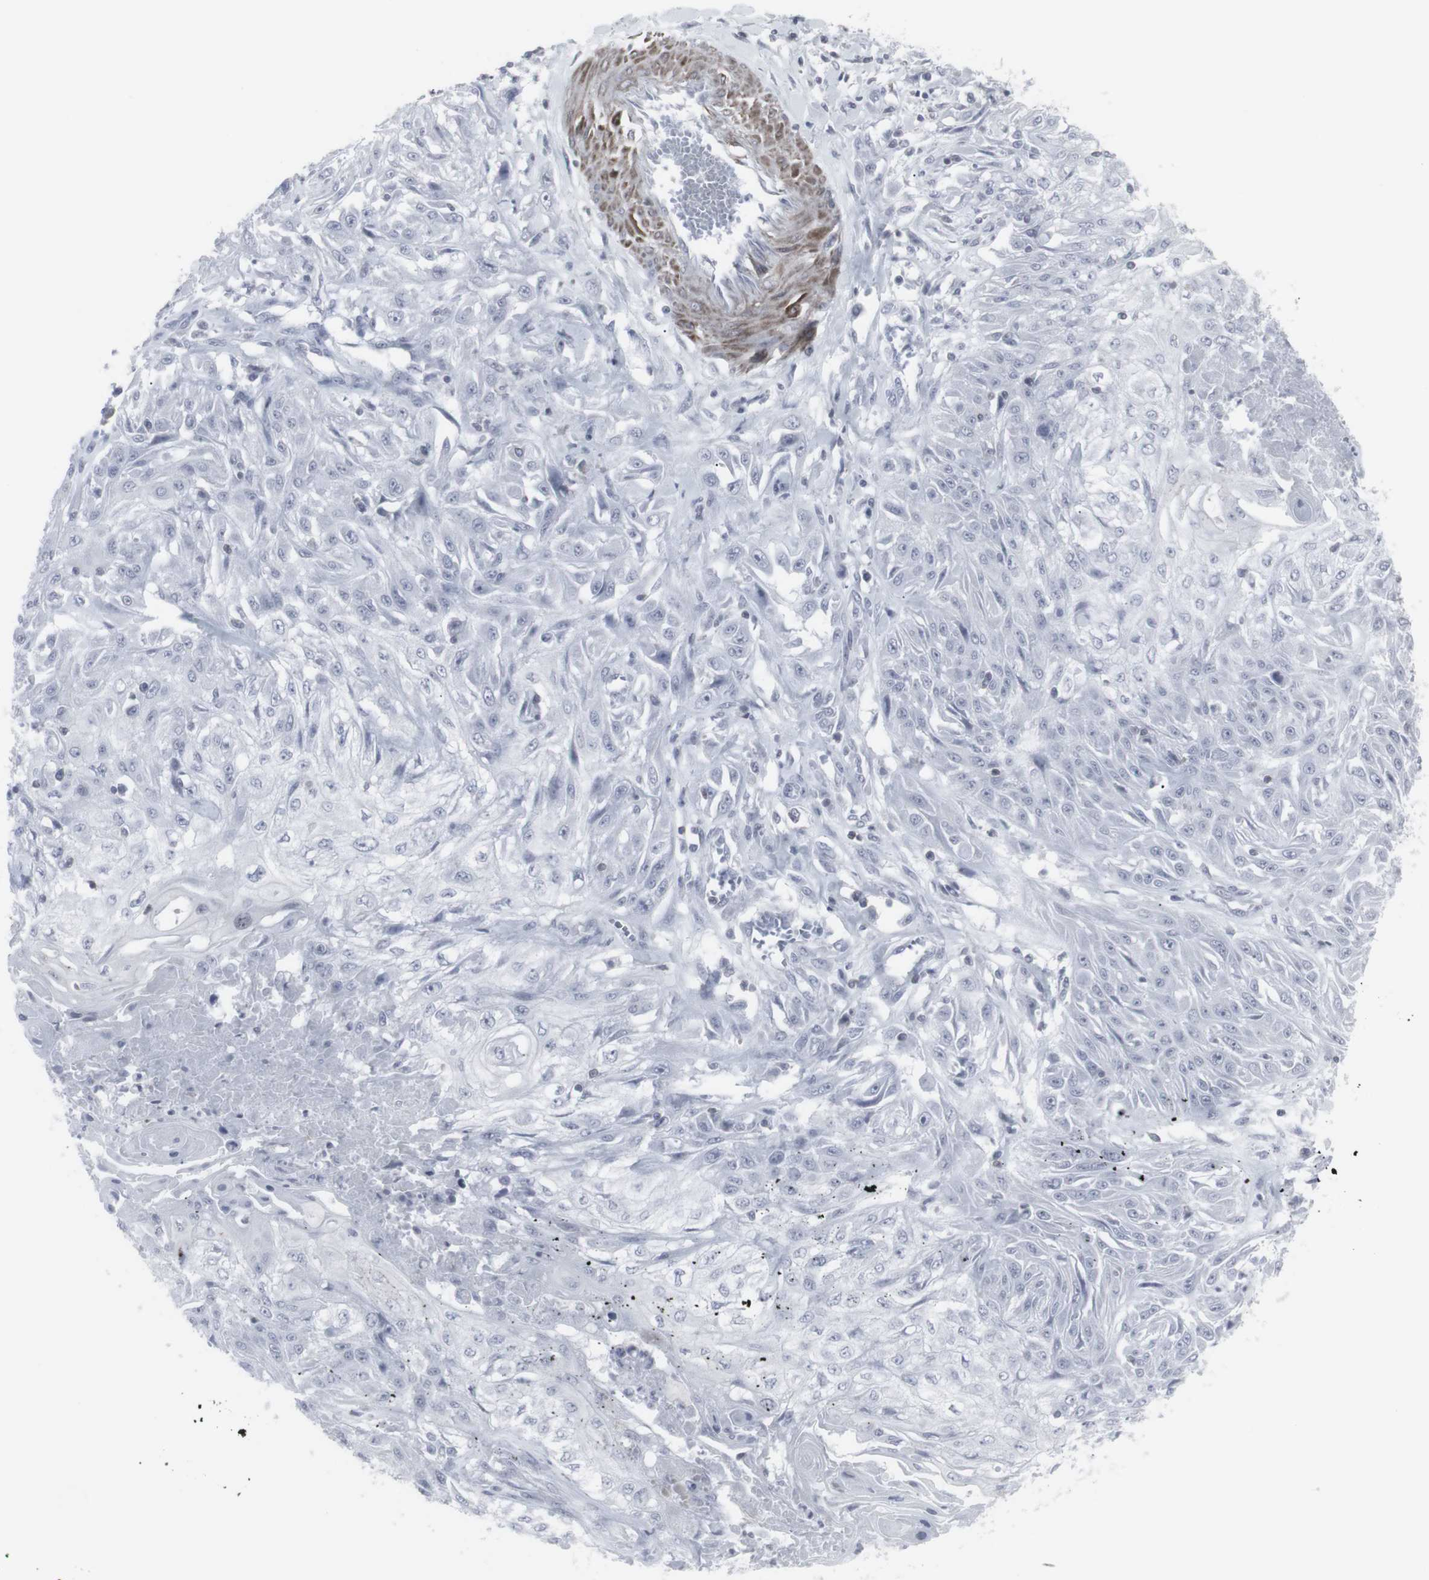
{"staining": {"intensity": "negative", "quantity": "none", "location": "none"}, "tissue": "skin cancer", "cell_type": "Tumor cells", "image_type": "cancer", "snomed": [{"axis": "morphology", "description": "Squamous cell carcinoma, NOS"}, {"axis": "topography", "description": "Skin"}], "caption": "Immunohistochemistry micrograph of skin squamous cell carcinoma stained for a protein (brown), which shows no staining in tumor cells.", "gene": "APOBEC2", "patient": {"sex": "male", "age": 75}}